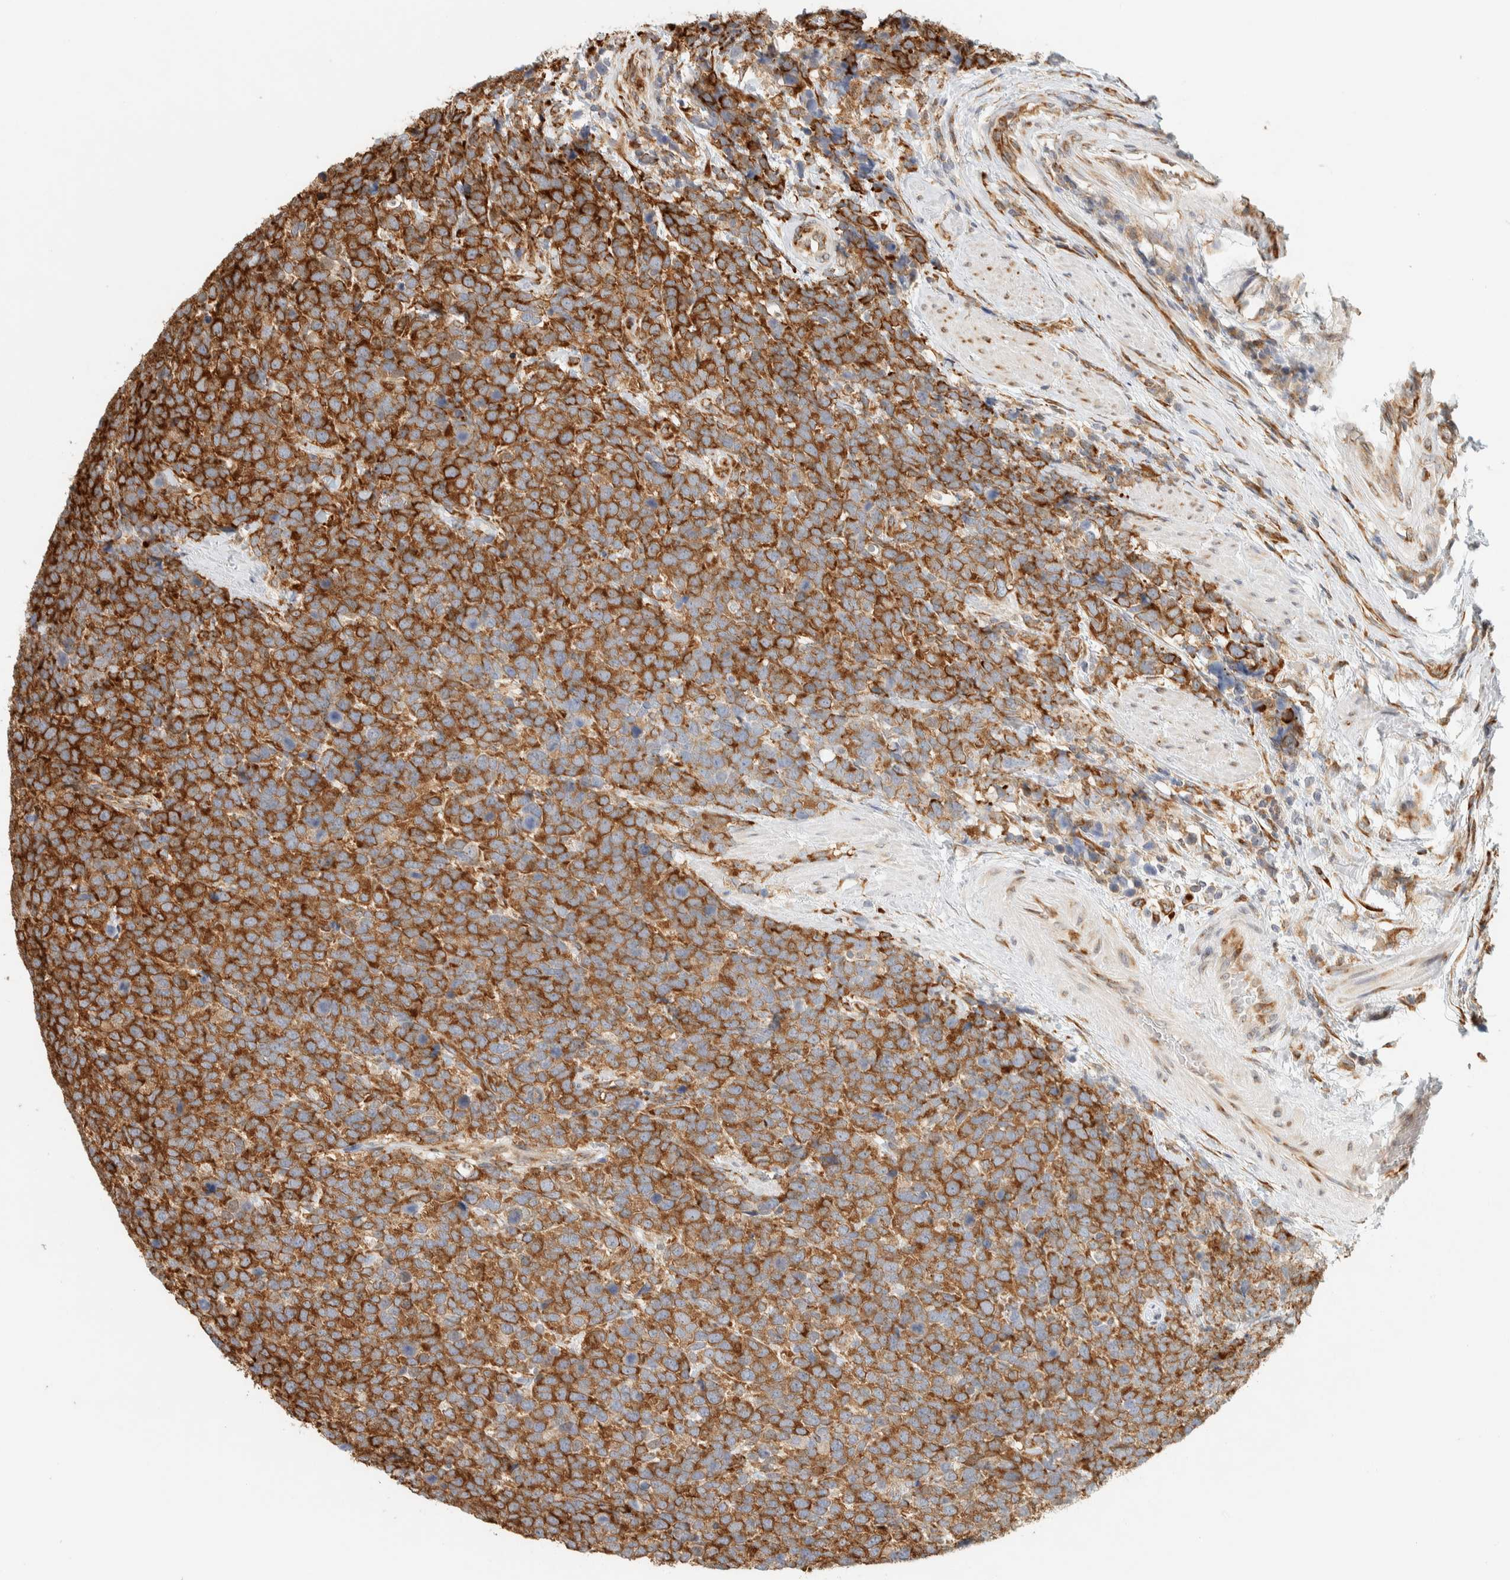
{"staining": {"intensity": "strong", "quantity": ">75%", "location": "cytoplasmic/membranous"}, "tissue": "urothelial cancer", "cell_type": "Tumor cells", "image_type": "cancer", "snomed": [{"axis": "morphology", "description": "Urothelial carcinoma, High grade"}, {"axis": "topography", "description": "Urinary bladder"}], "caption": "Tumor cells demonstrate strong cytoplasmic/membranous positivity in about >75% of cells in urothelial carcinoma (high-grade).", "gene": "LLGL2", "patient": {"sex": "female", "age": 82}}